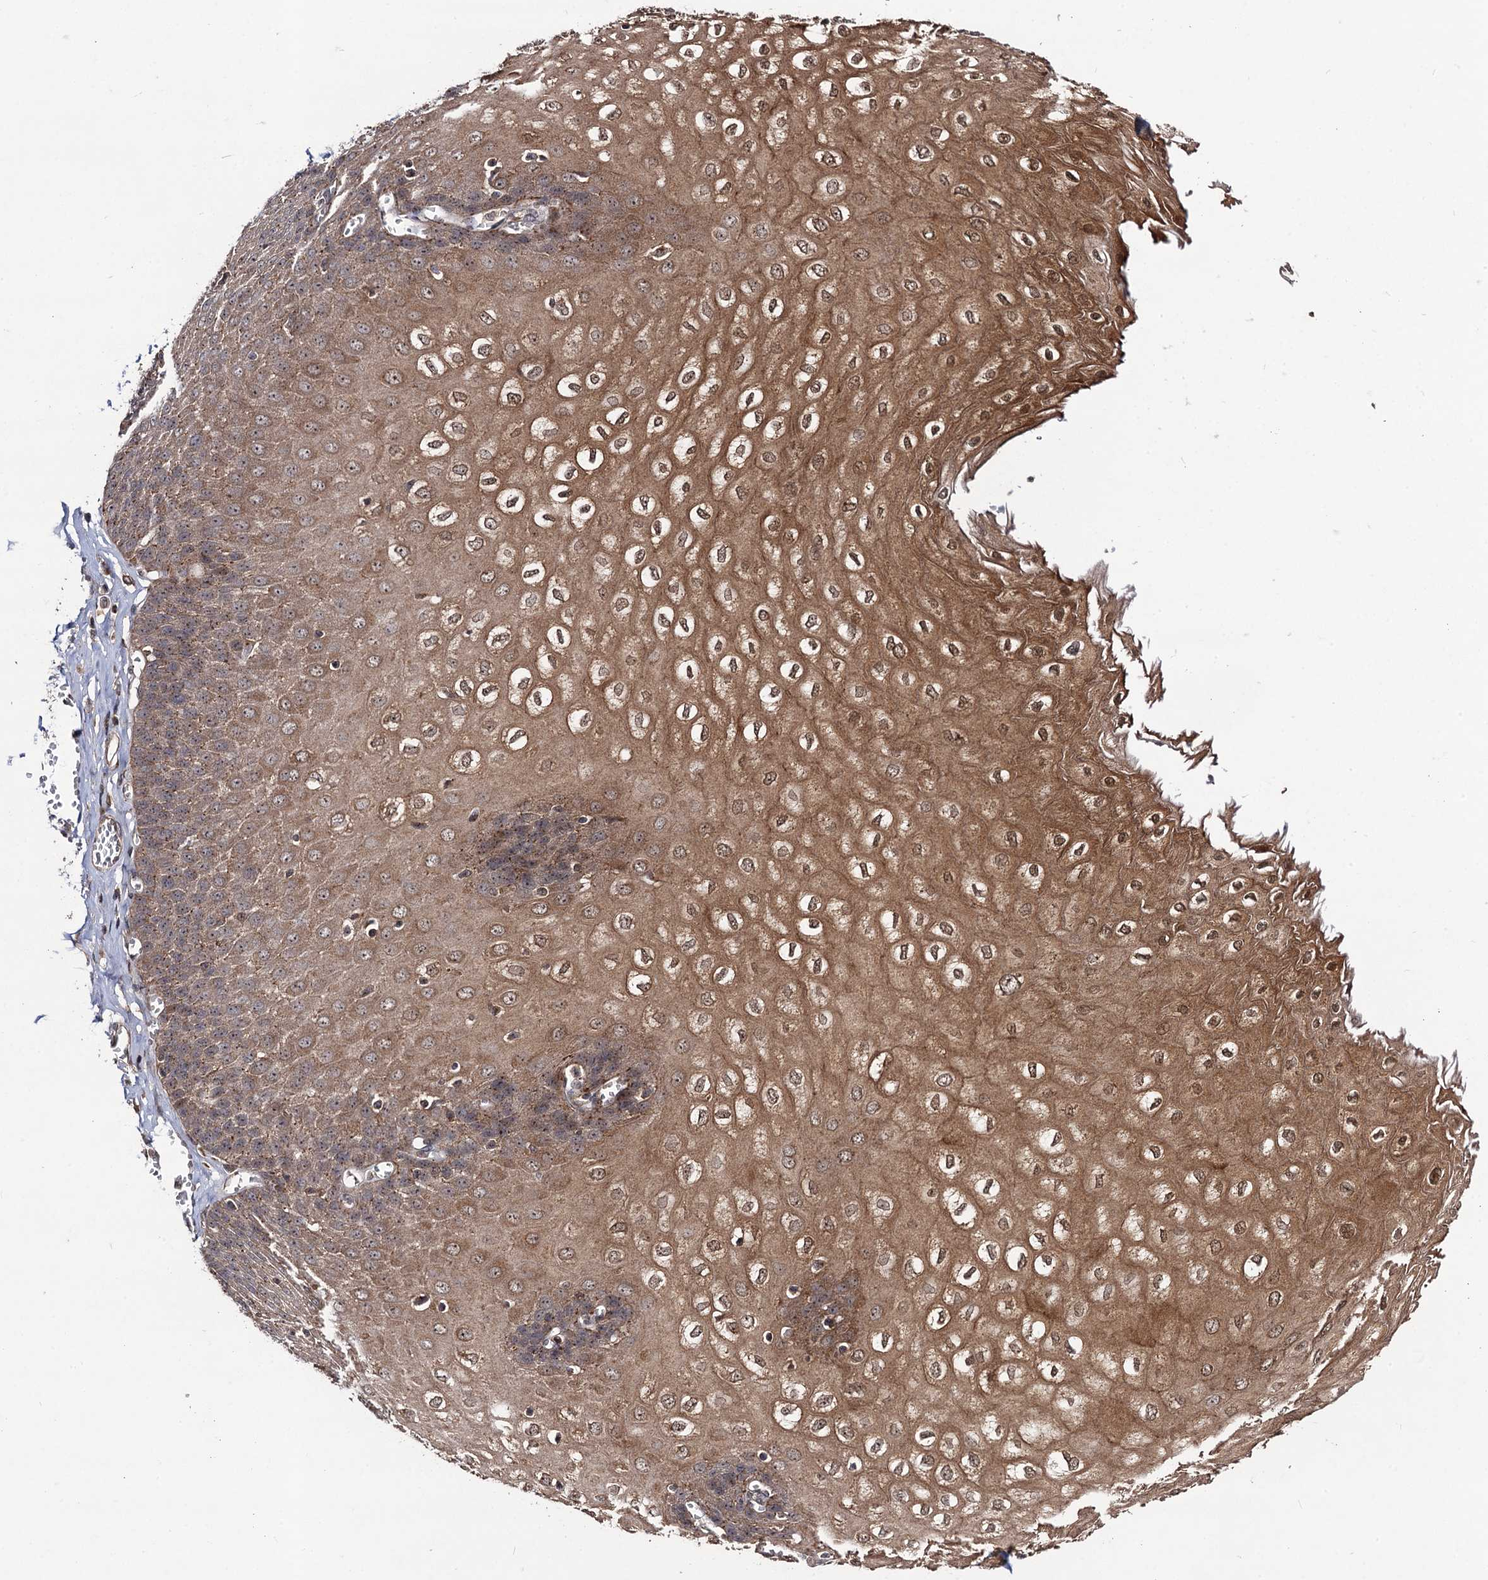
{"staining": {"intensity": "strong", "quantity": ">75%", "location": "cytoplasmic/membranous,nuclear"}, "tissue": "esophagus", "cell_type": "Squamous epithelial cells", "image_type": "normal", "snomed": [{"axis": "morphology", "description": "Normal tissue, NOS"}, {"axis": "topography", "description": "Esophagus"}], "caption": "Protein expression analysis of benign esophagus shows strong cytoplasmic/membranous,nuclear staining in approximately >75% of squamous epithelial cells.", "gene": "KXD1", "patient": {"sex": "male", "age": 60}}